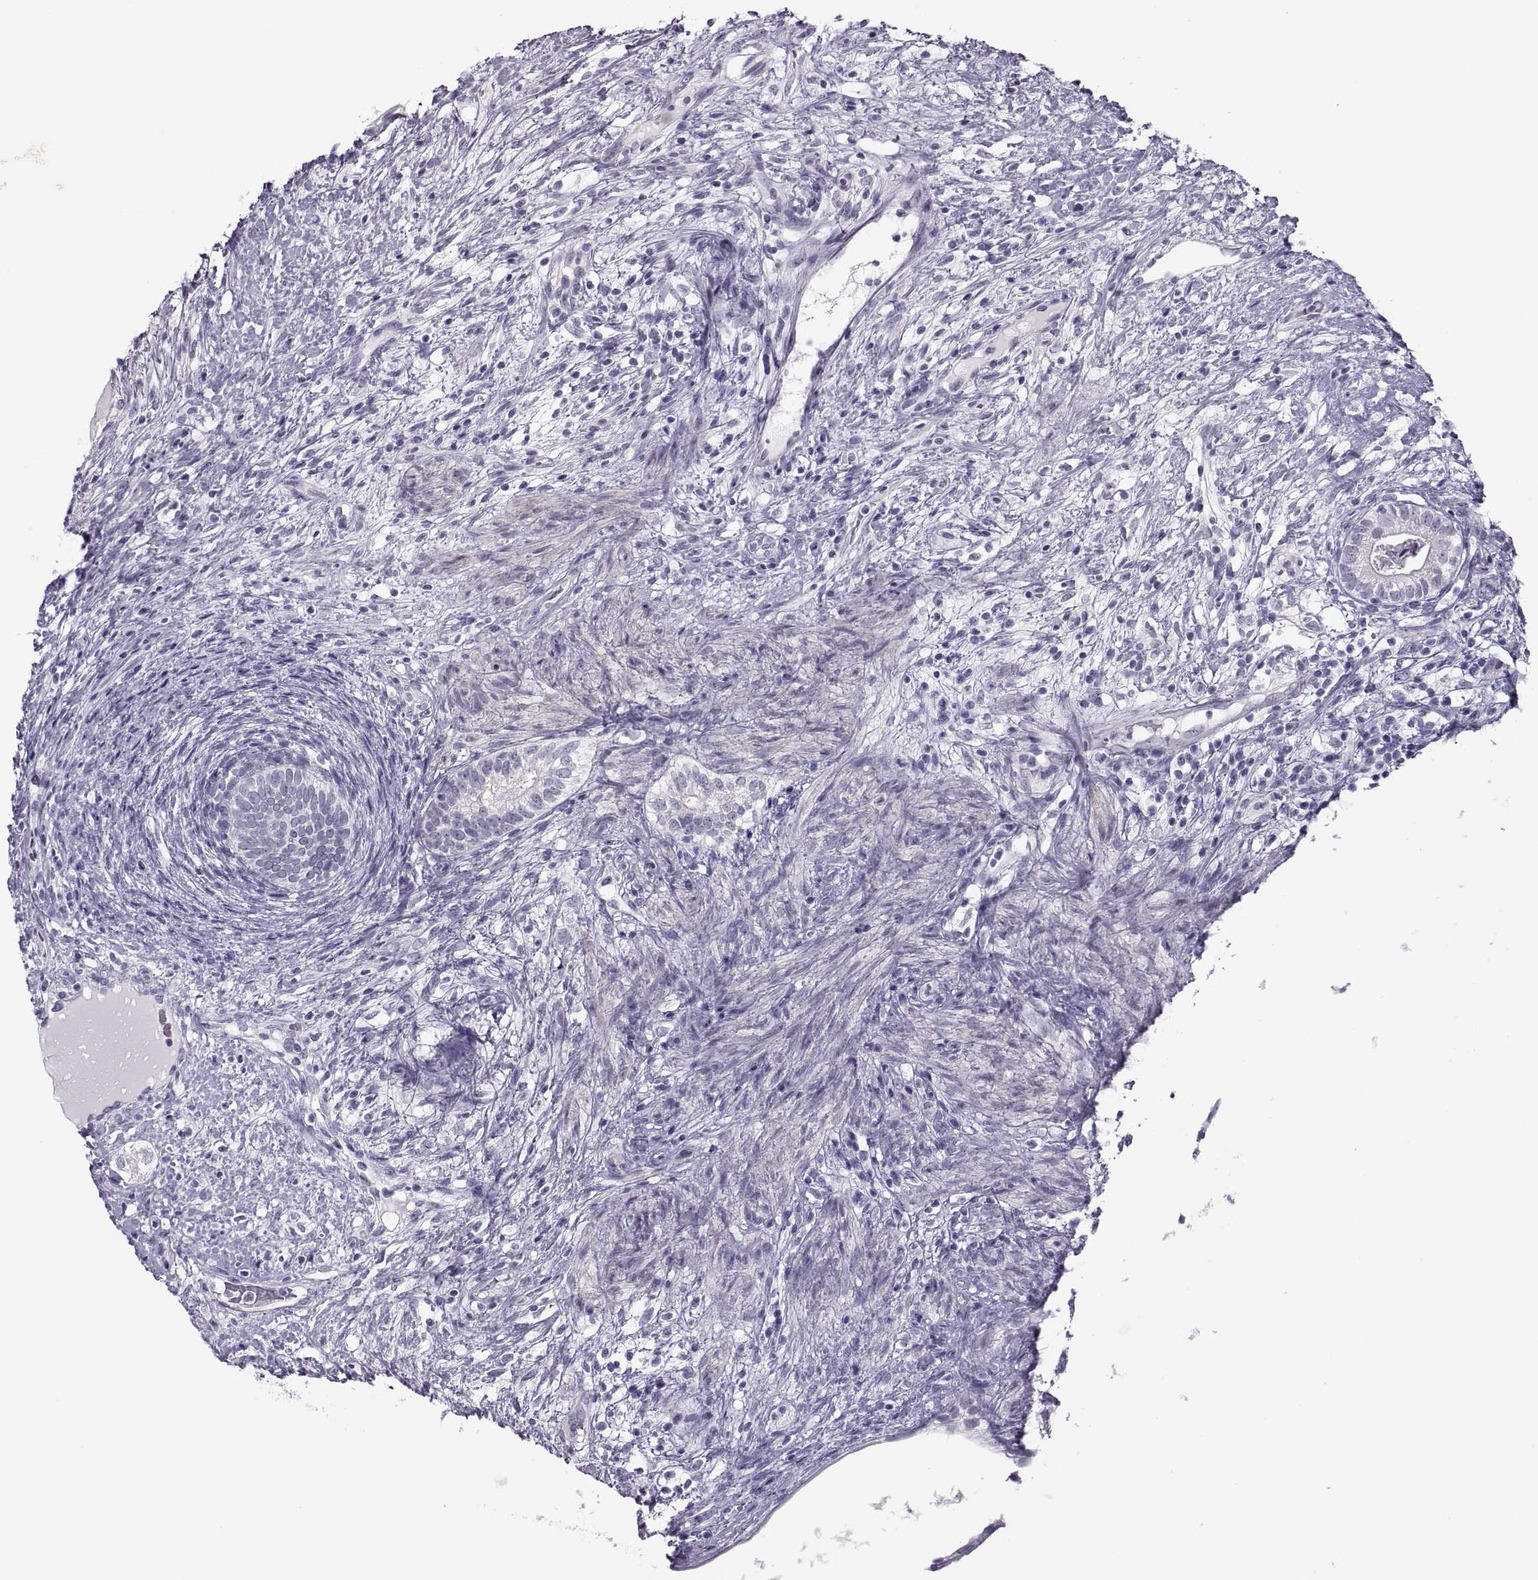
{"staining": {"intensity": "weak", "quantity": "<25%", "location": "cytoplasmic/membranous"}, "tissue": "testis cancer", "cell_type": "Tumor cells", "image_type": "cancer", "snomed": [{"axis": "morphology", "description": "Seminoma, NOS"}, {"axis": "morphology", "description": "Carcinoma, Embryonal, NOS"}, {"axis": "topography", "description": "Testis"}], "caption": "Tumor cells are negative for brown protein staining in testis cancer.", "gene": "C3orf22", "patient": {"sex": "male", "age": 41}}